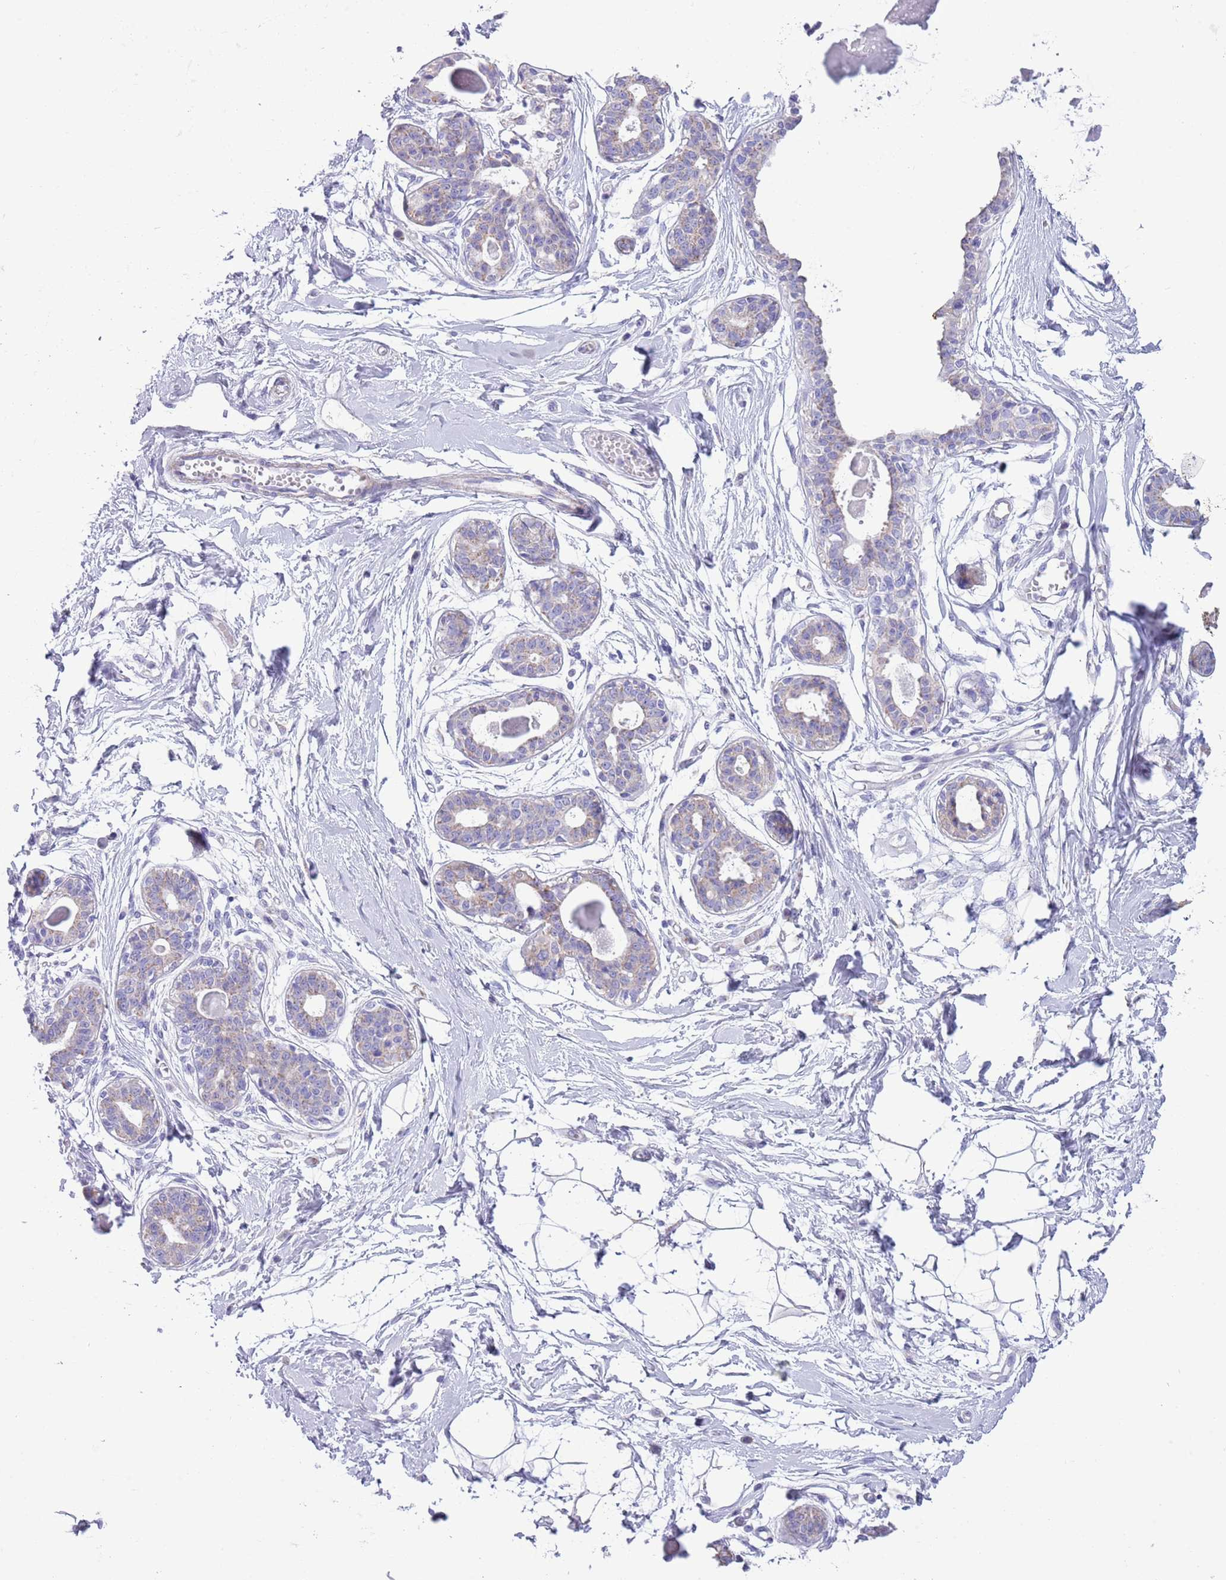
{"staining": {"intensity": "negative", "quantity": "none", "location": "none"}, "tissue": "breast", "cell_type": "Adipocytes", "image_type": "normal", "snomed": [{"axis": "morphology", "description": "Normal tissue, NOS"}, {"axis": "topography", "description": "Breast"}], "caption": "Immunohistochemistry image of benign breast: human breast stained with DAB (3,3'-diaminobenzidine) exhibits no significant protein staining in adipocytes.", "gene": "MOCOS", "patient": {"sex": "female", "age": 45}}